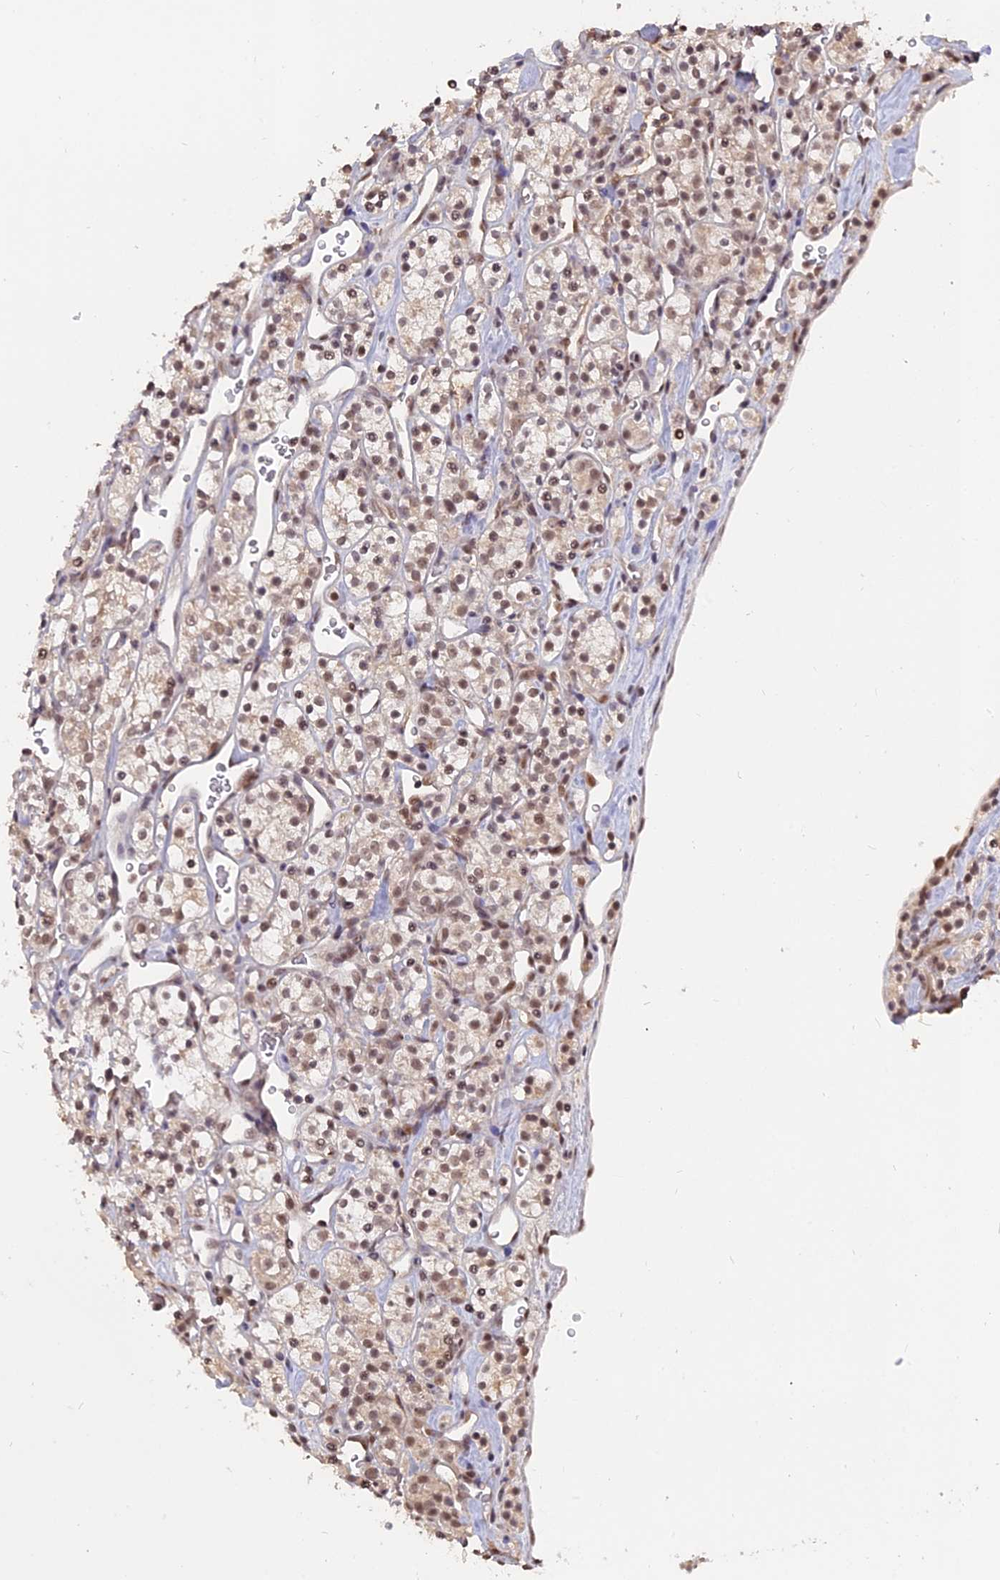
{"staining": {"intensity": "moderate", "quantity": ">75%", "location": "nuclear"}, "tissue": "renal cancer", "cell_type": "Tumor cells", "image_type": "cancer", "snomed": [{"axis": "morphology", "description": "Adenocarcinoma, NOS"}, {"axis": "topography", "description": "Kidney"}], "caption": "Approximately >75% of tumor cells in renal cancer (adenocarcinoma) display moderate nuclear protein positivity as visualized by brown immunohistochemical staining.", "gene": "NR1H3", "patient": {"sex": "male", "age": 77}}